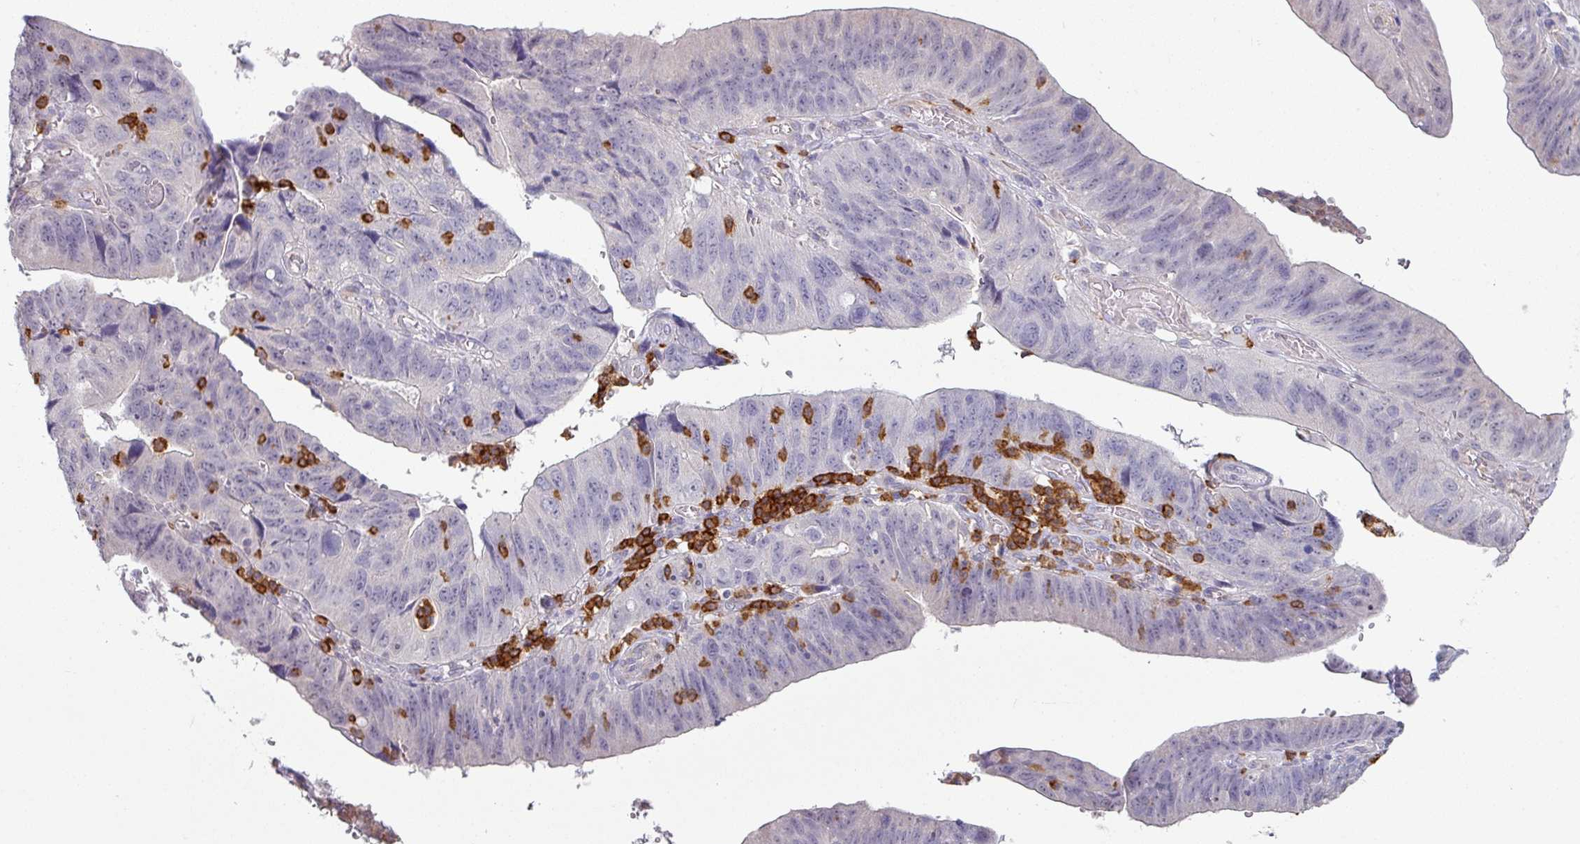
{"staining": {"intensity": "negative", "quantity": "none", "location": "none"}, "tissue": "stomach cancer", "cell_type": "Tumor cells", "image_type": "cancer", "snomed": [{"axis": "morphology", "description": "Adenocarcinoma, NOS"}, {"axis": "topography", "description": "Stomach"}], "caption": "Image shows no protein positivity in tumor cells of adenocarcinoma (stomach) tissue.", "gene": "MAGEC3", "patient": {"sex": "male", "age": 59}}